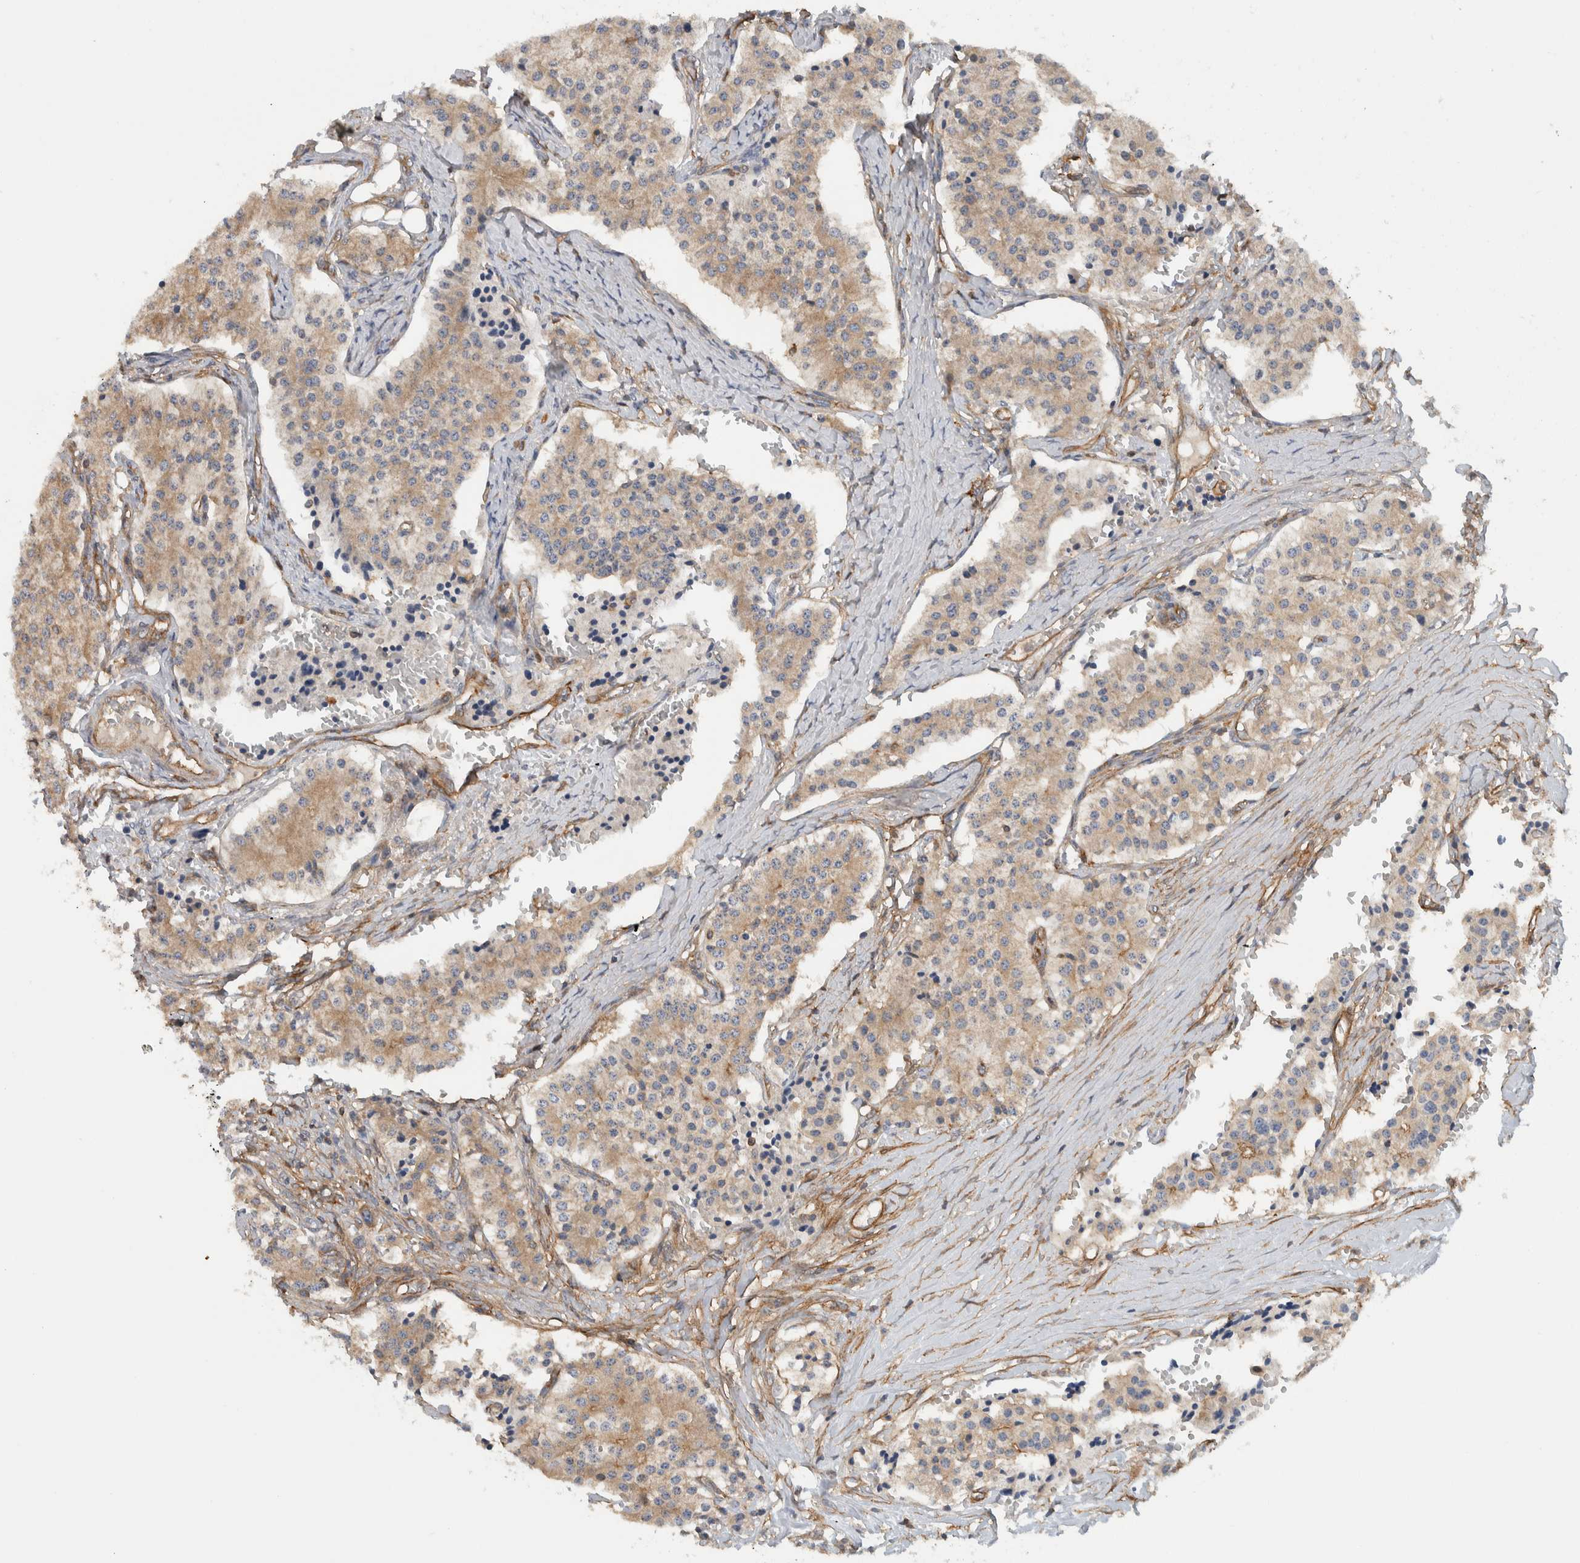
{"staining": {"intensity": "moderate", "quantity": ">75%", "location": "cytoplasmic/membranous"}, "tissue": "carcinoid", "cell_type": "Tumor cells", "image_type": "cancer", "snomed": [{"axis": "morphology", "description": "Carcinoid, malignant, NOS"}, {"axis": "topography", "description": "Colon"}], "caption": "Carcinoid stained for a protein (brown) reveals moderate cytoplasmic/membranous positive expression in approximately >75% of tumor cells.", "gene": "MPRIP", "patient": {"sex": "female", "age": 52}}